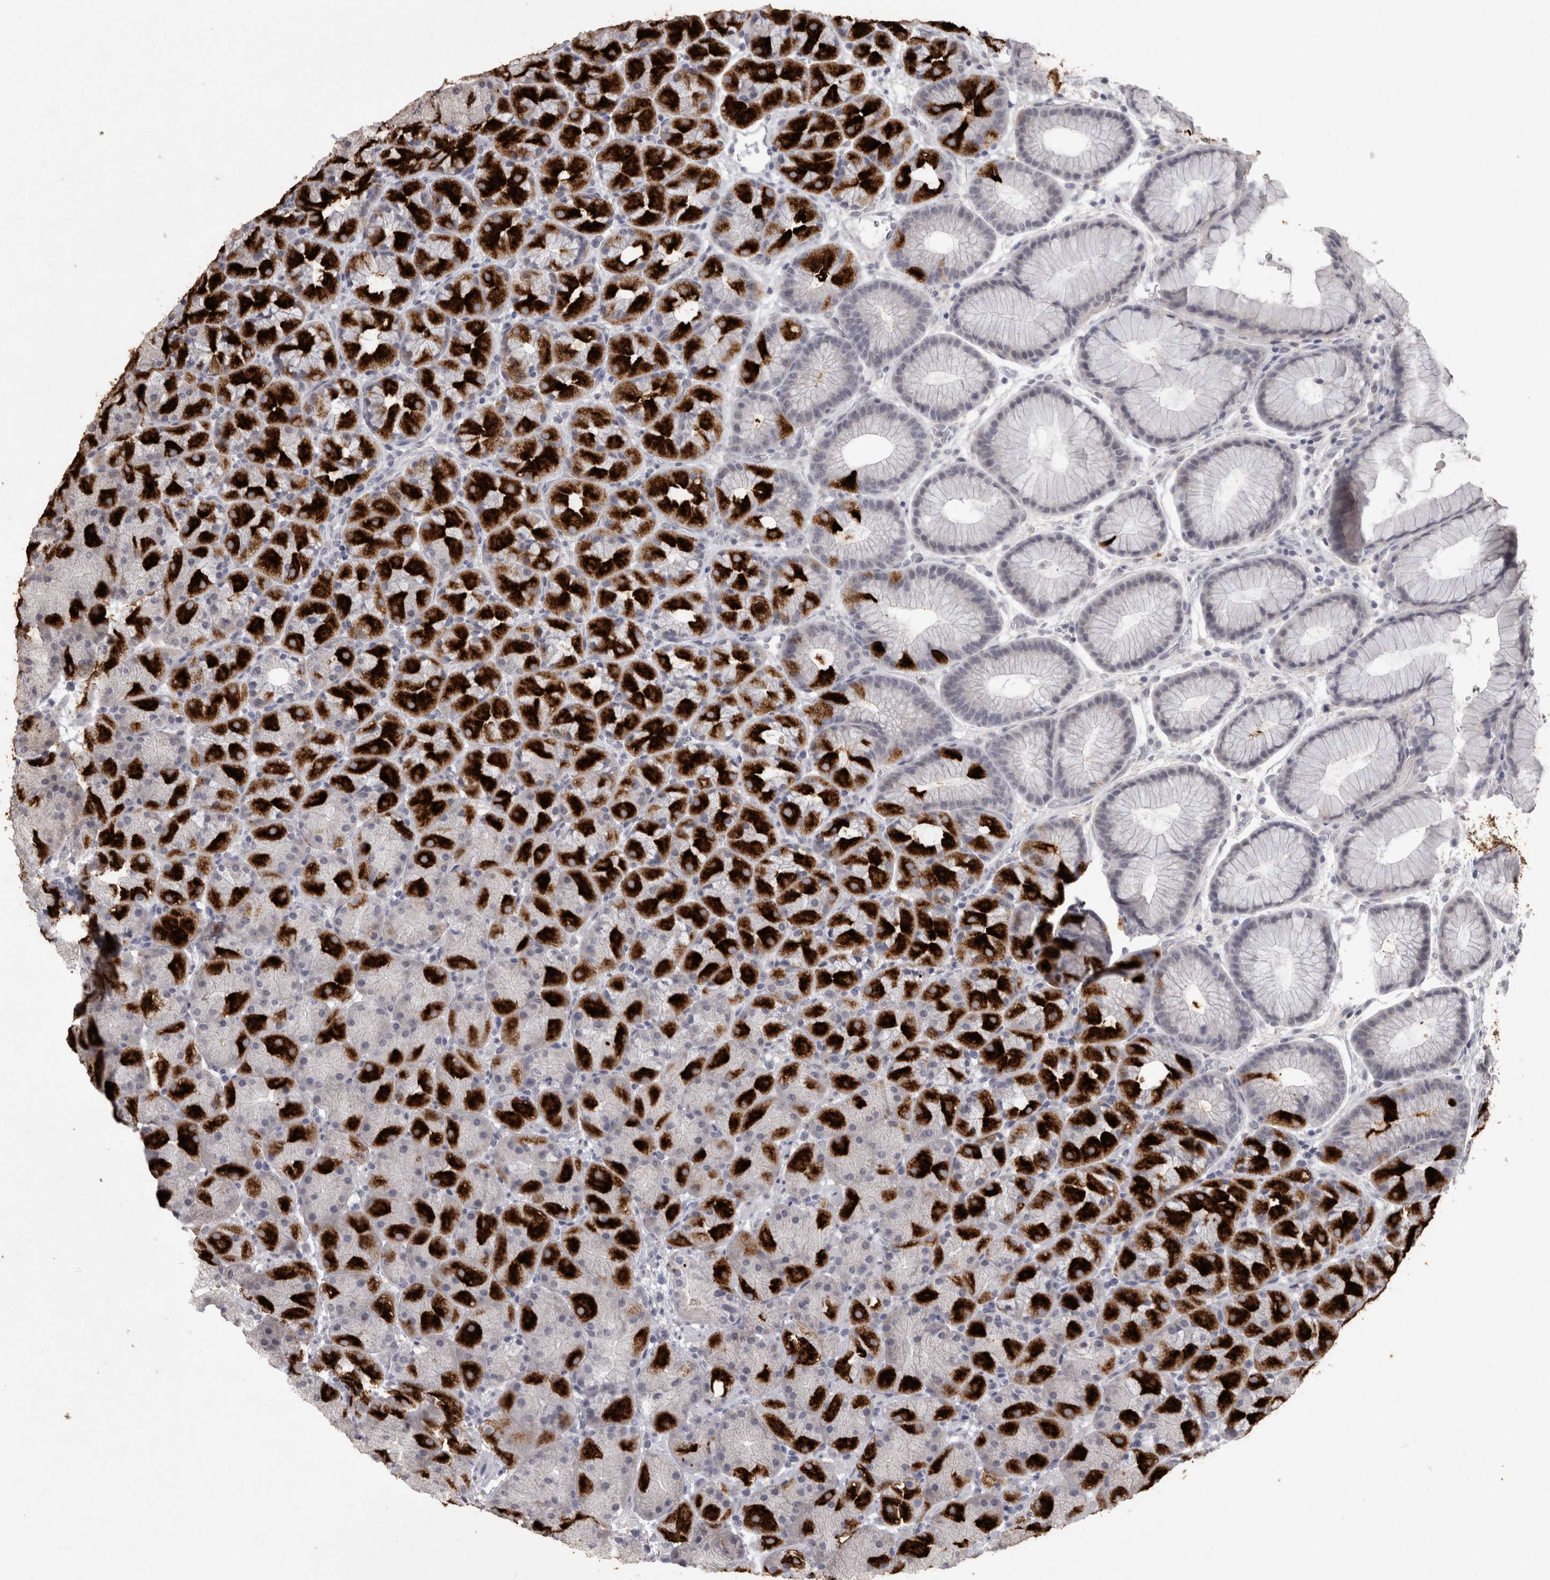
{"staining": {"intensity": "strong", "quantity": "25%-75%", "location": "cytoplasmic/membranous"}, "tissue": "stomach", "cell_type": "Glandular cells", "image_type": "normal", "snomed": [{"axis": "morphology", "description": "Normal tissue, NOS"}, {"axis": "topography", "description": "Stomach, upper"}, {"axis": "topography", "description": "Stomach"}], "caption": "This photomicrograph exhibits immunohistochemistry (IHC) staining of normal stomach, with high strong cytoplasmic/membranous expression in approximately 25%-75% of glandular cells.", "gene": "MEP1A", "patient": {"sex": "male", "age": 48}}